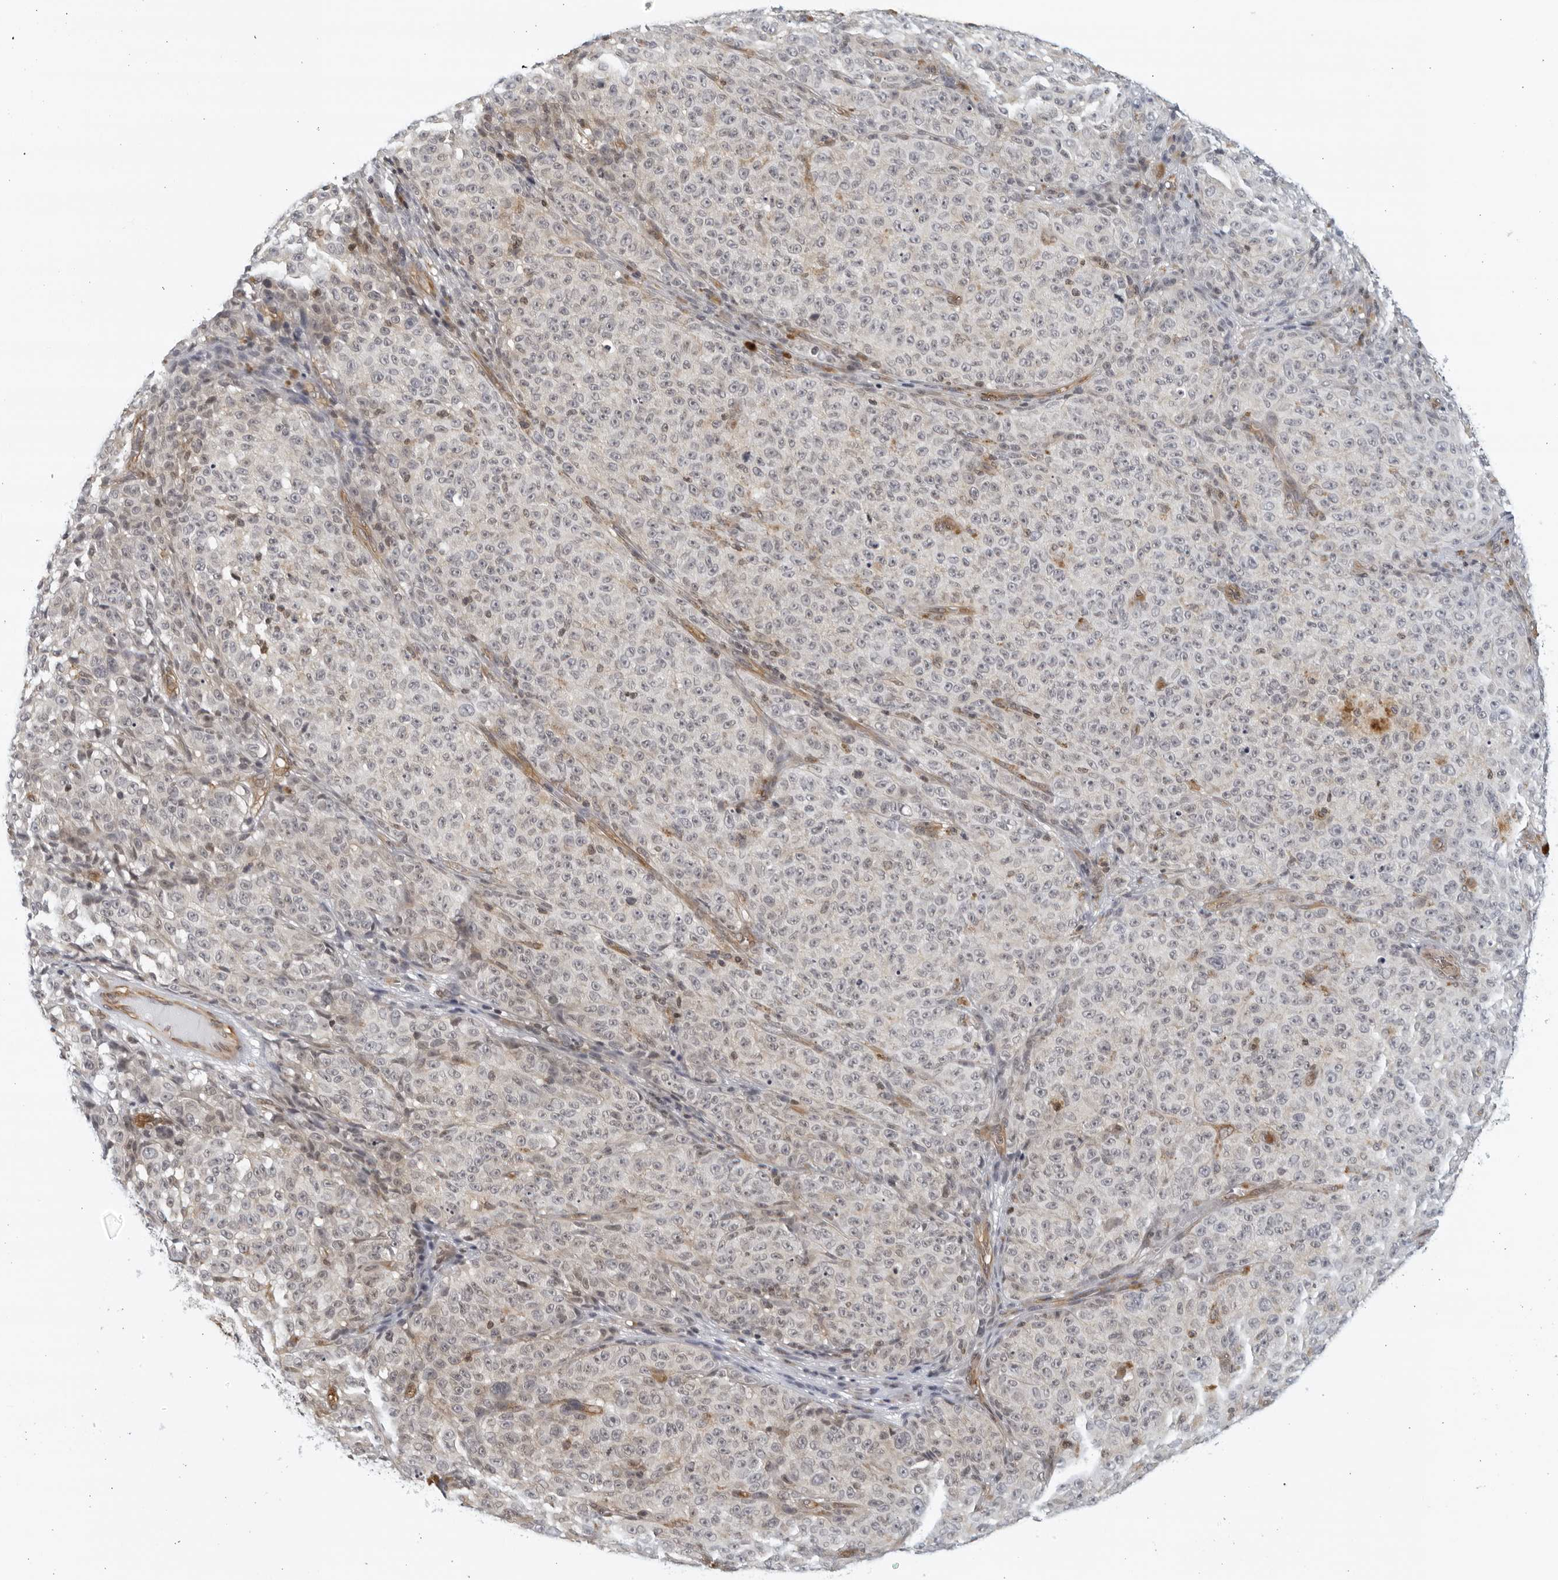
{"staining": {"intensity": "negative", "quantity": "none", "location": "none"}, "tissue": "melanoma", "cell_type": "Tumor cells", "image_type": "cancer", "snomed": [{"axis": "morphology", "description": "Malignant melanoma, NOS"}, {"axis": "topography", "description": "Skin"}], "caption": "Immunohistochemical staining of human melanoma shows no significant expression in tumor cells. (Brightfield microscopy of DAB IHC at high magnification).", "gene": "SERTAD4", "patient": {"sex": "female", "age": 82}}